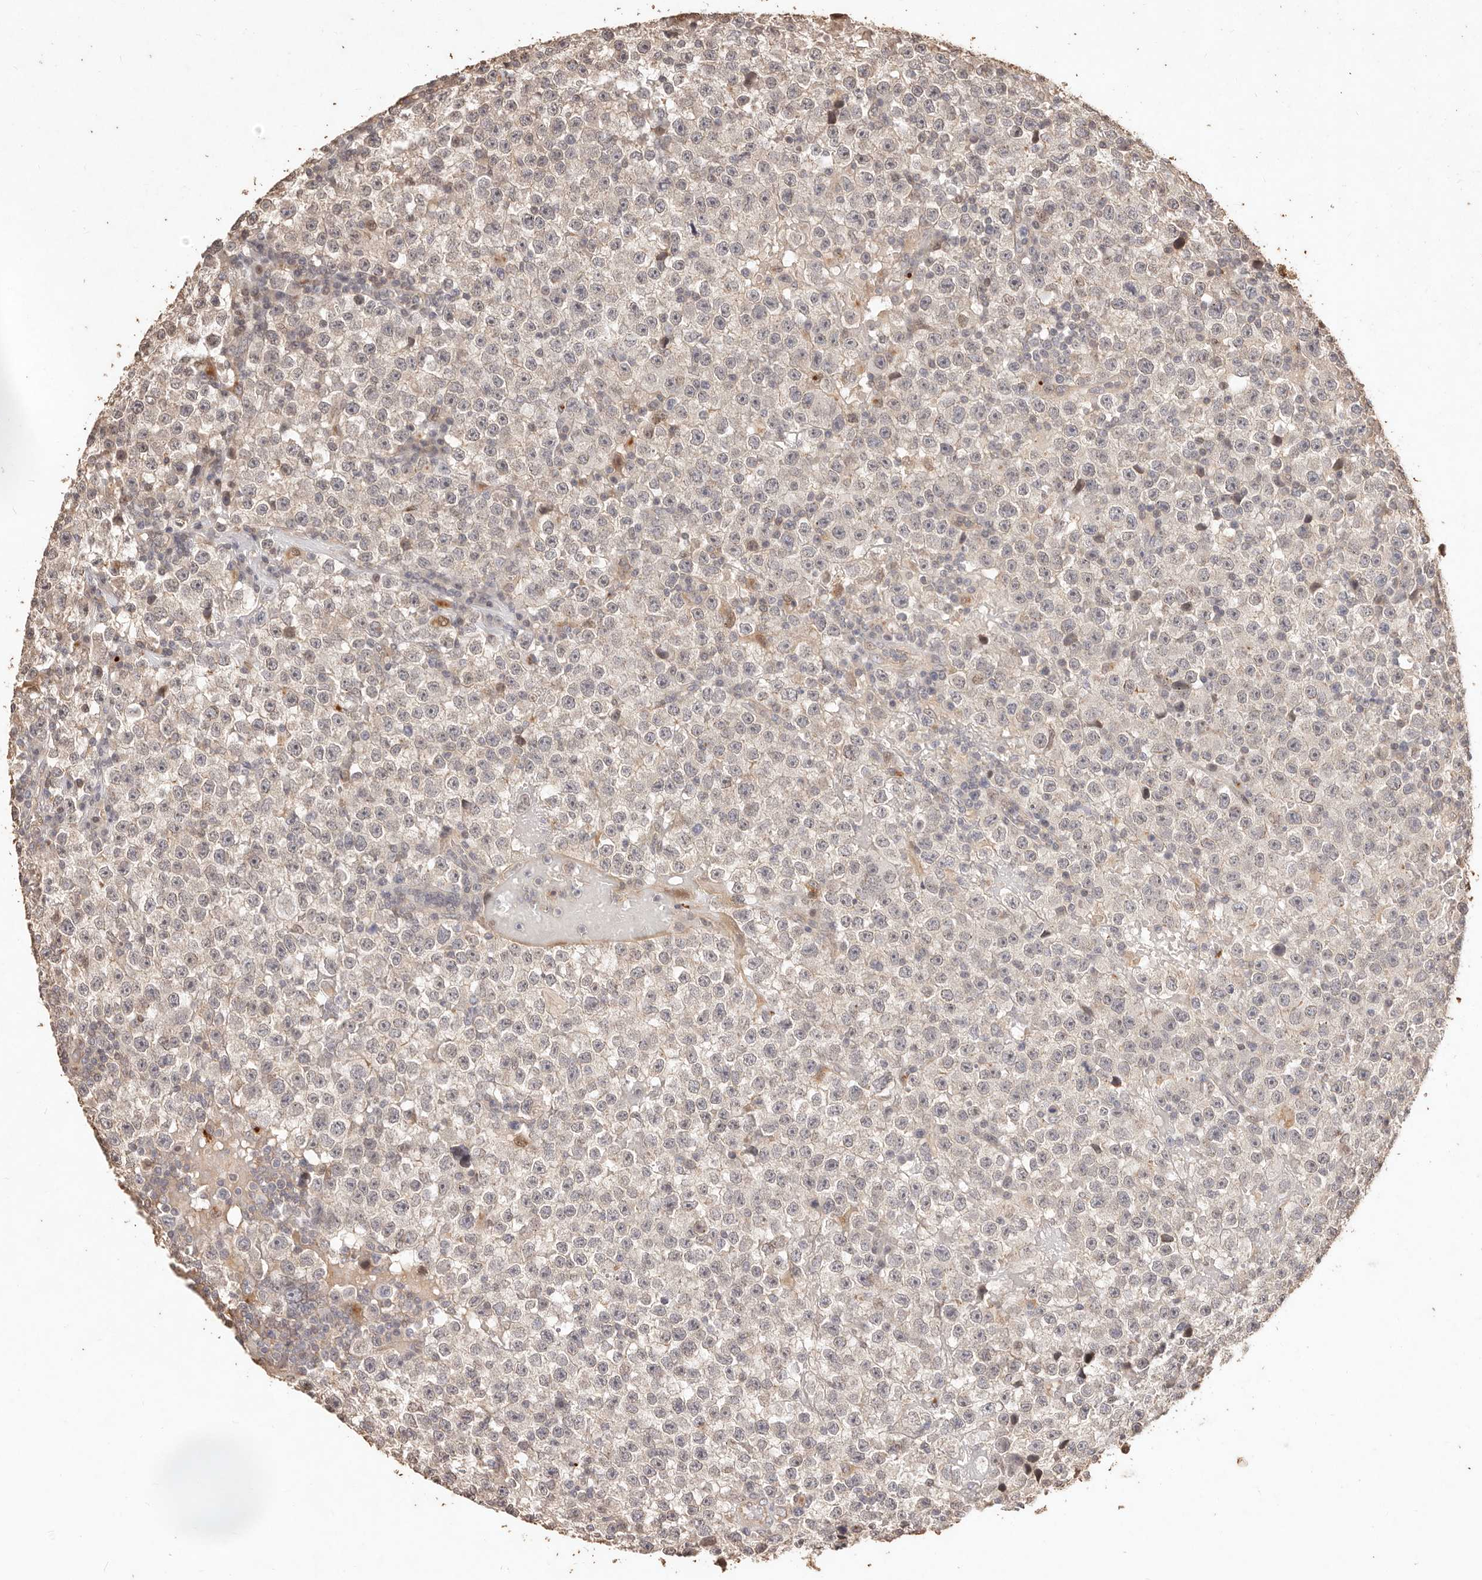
{"staining": {"intensity": "negative", "quantity": "none", "location": "none"}, "tissue": "testis cancer", "cell_type": "Tumor cells", "image_type": "cancer", "snomed": [{"axis": "morphology", "description": "Seminoma, NOS"}, {"axis": "topography", "description": "Testis"}], "caption": "Immunohistochemistry (IHC) photomicrograph of seminoma (testis) stained for a protein (brown), which exhibits no expression in tumor cells.", "gene": "KIF9", "patient": {"sex": "male", "age": 22}}